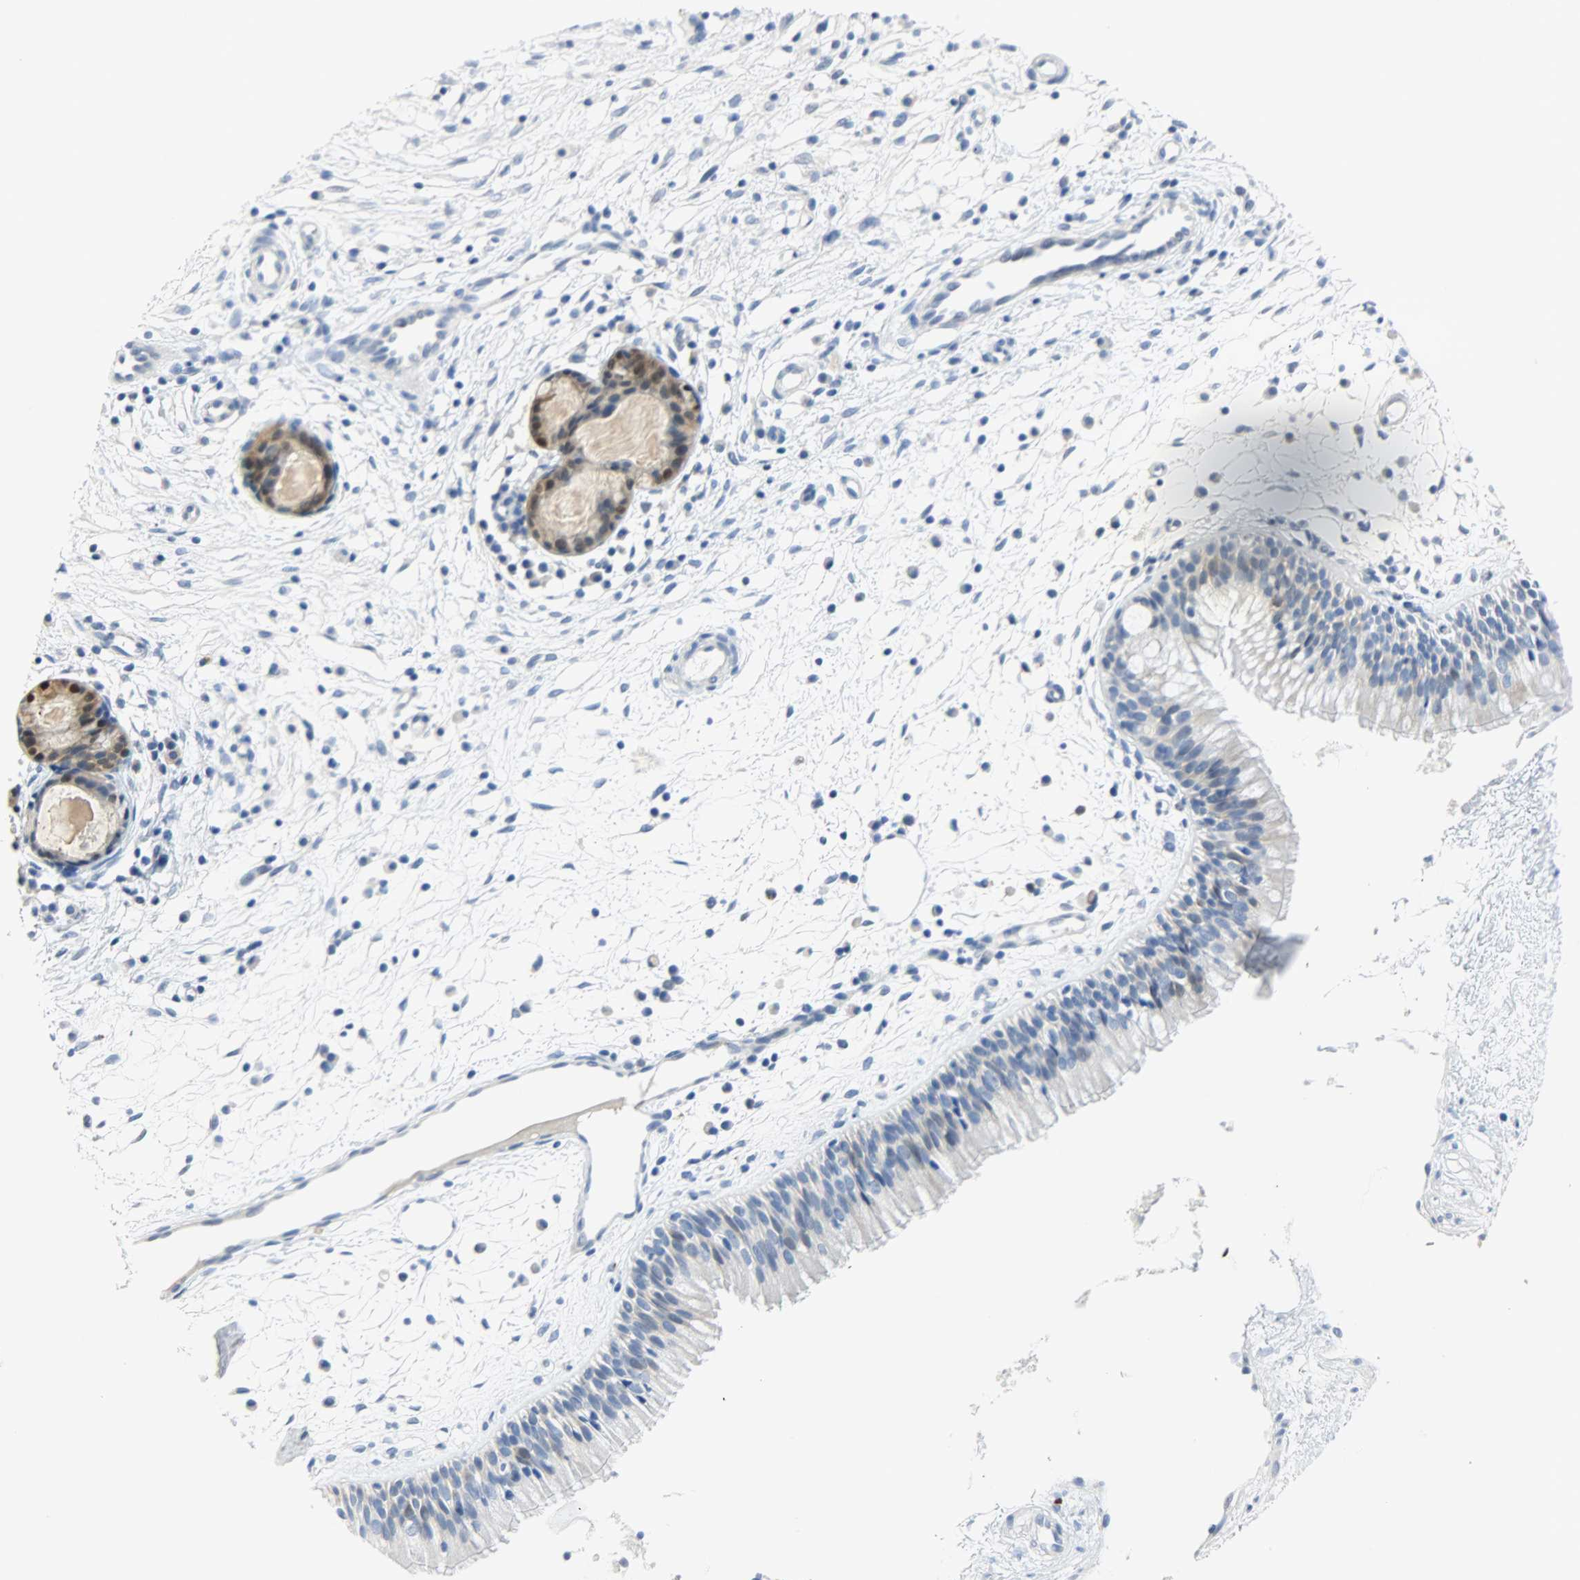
{"staining": {"intensity": "negative", "quantity": "none", "location": "none"}, "tissue": "nasopharynx", "cell_type": "Respiratory epithelial cells", "image_type": "normal", "snomed": [{"axis": "morphology", "description": "Normal tissue, NOS"}, {"axis": "topography", "description": "Nasopharynx"}], "caption": "IHC of unremarkable human nasopharynx shows no positivity in respiratory epithelial cells. Nuclei are stained in blue.", "gene": "EIF4EBP1", "patient": {"sex": "male", "age": 21}}